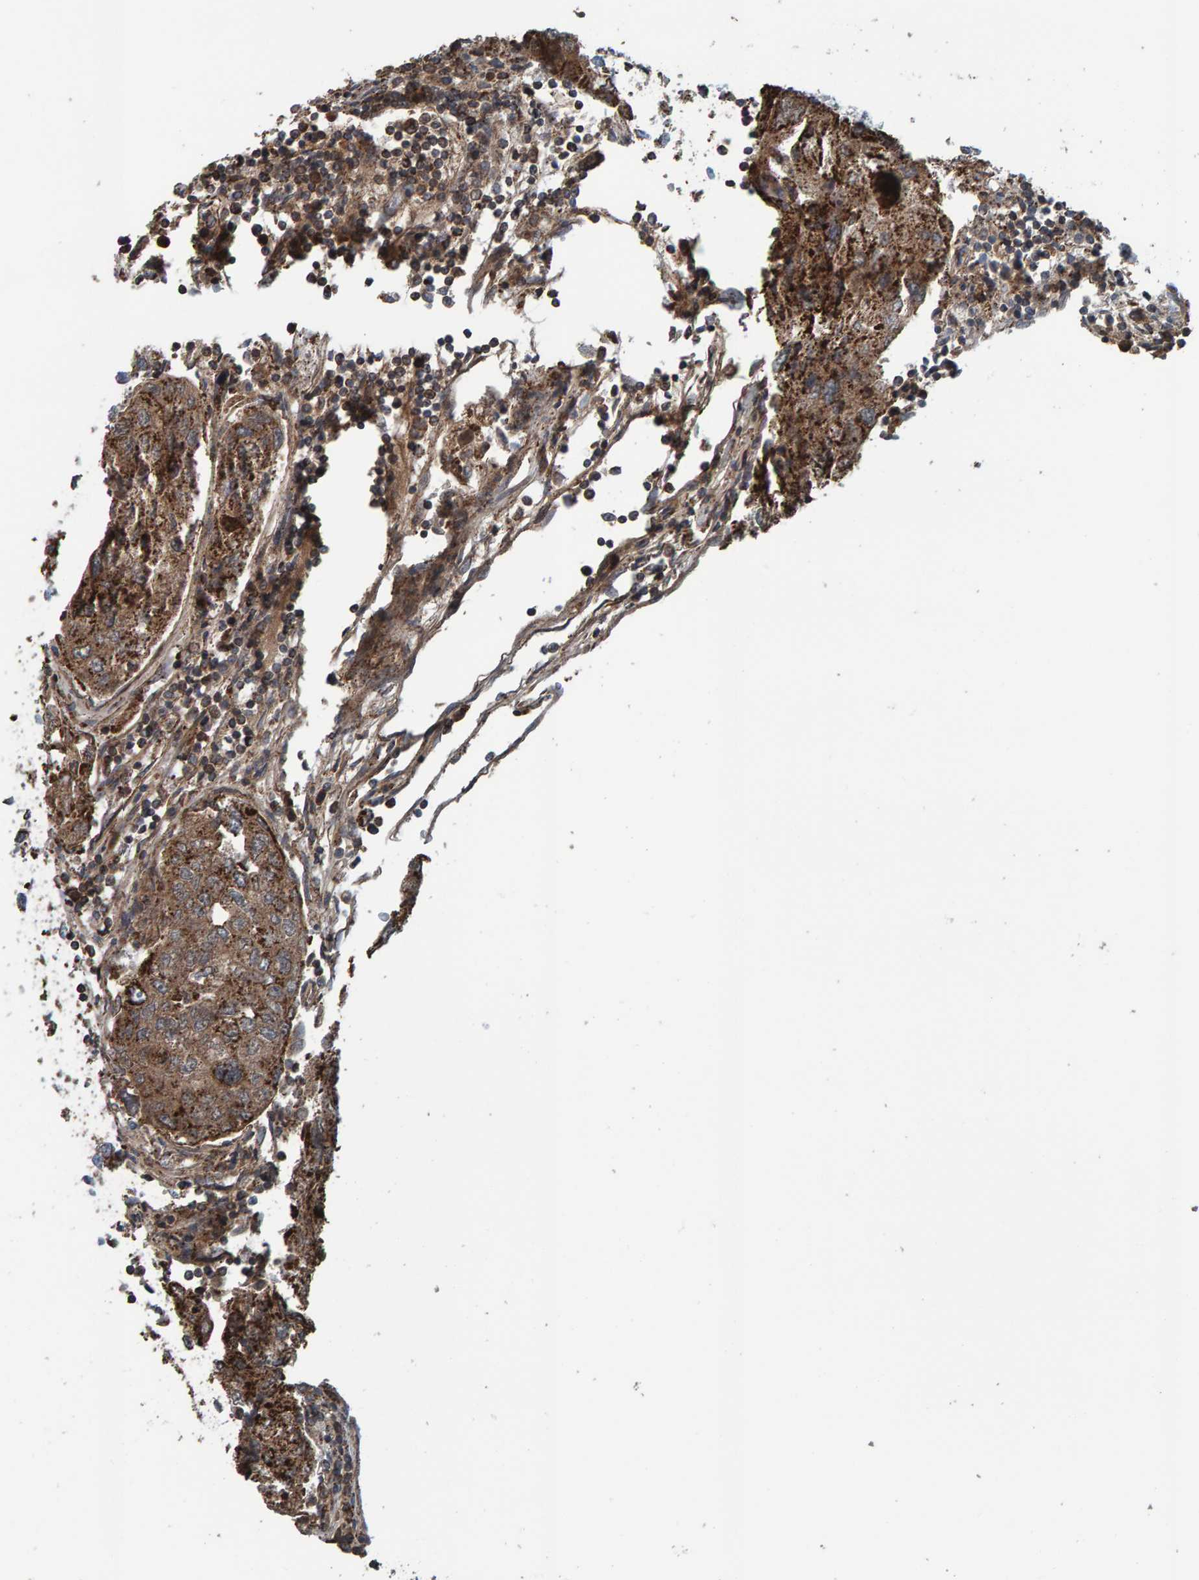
{"staining": {"intensity": "strong", "quantity": "25%-75%", "location": "cytoplasmic/membranous"}, "tissue": "urothelial cancer", "cell_type": "Tumor cells", "image_type": "cancer", "snomed": [{"axis": "morphology", "description": "Urothelial carcinoma, High grade"}, {"axis": "topography", "description": "Lymph node"}, {"axis": "topography", "description": "Urinary bladder"}], "caption": "IHC histopathology image of human urothelial cancer stained for a protein (brown), which reveals high levels of strong cytoplasmic/membranous staining in about 25%-75% of tumor cells.", "gene": "ZNF48", "patient": {"sex": "male", "age": 51}}